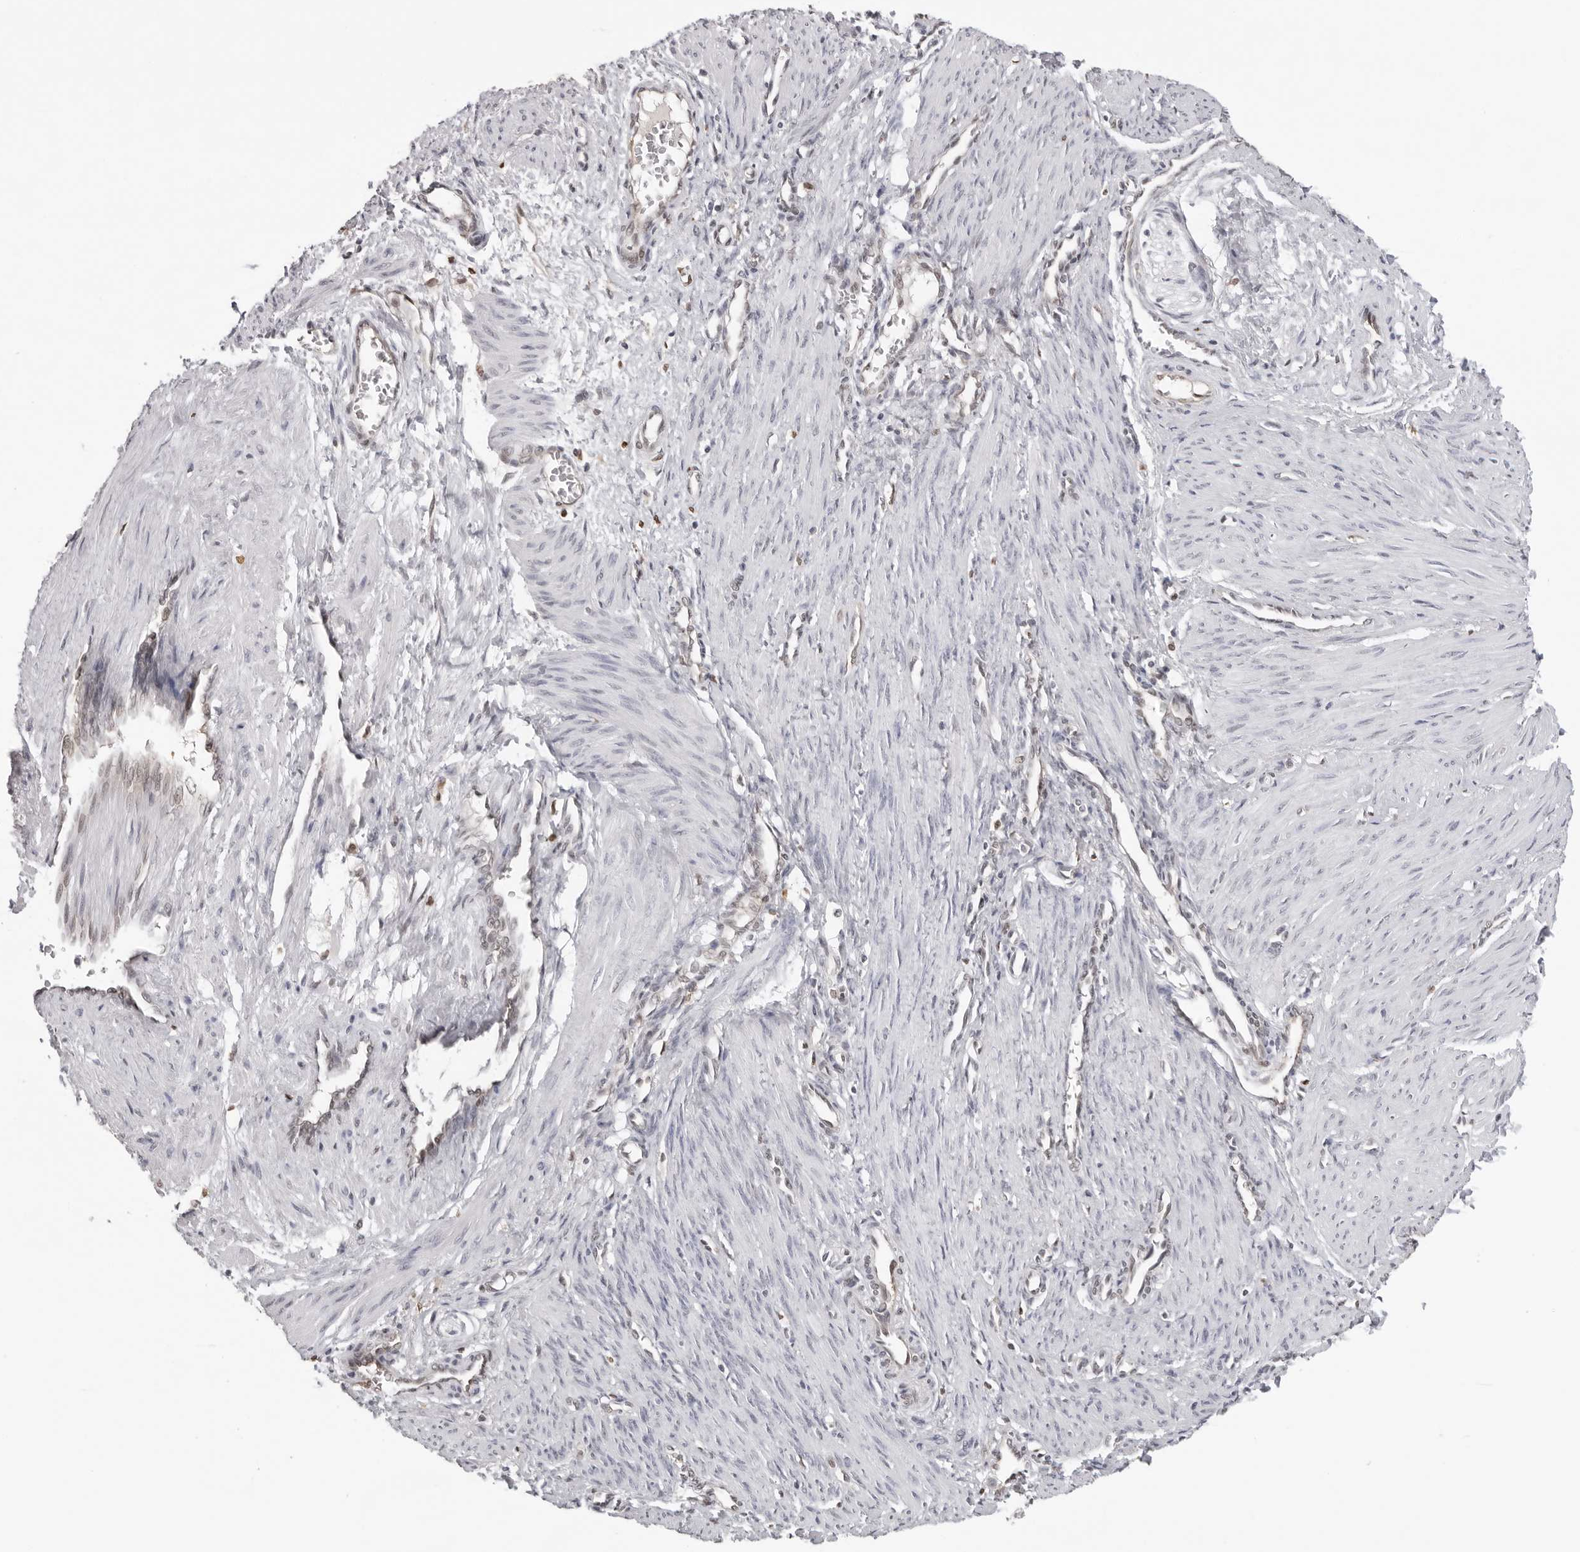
{"staining": {"intensity": "negative", "quantity": "none", "location": "none"}, "tissue": "smooth muscle", "cell_type": "Smooth muscle cells", "image_type": "normal", "snomed": [{"axis": "morphology", "description": "Normal tissue, NOS"}, {"axis": "topography", "description": "Endometrium"}], "caption": "This micrograph is of normal smooth muscle stained with IHC to label a protein in brown with the nuclei are counter-stained blue. There is no positivity in smooth muscle cells.", "gene": "CASP7", "patient": {"sex": "female", "age": 33}}